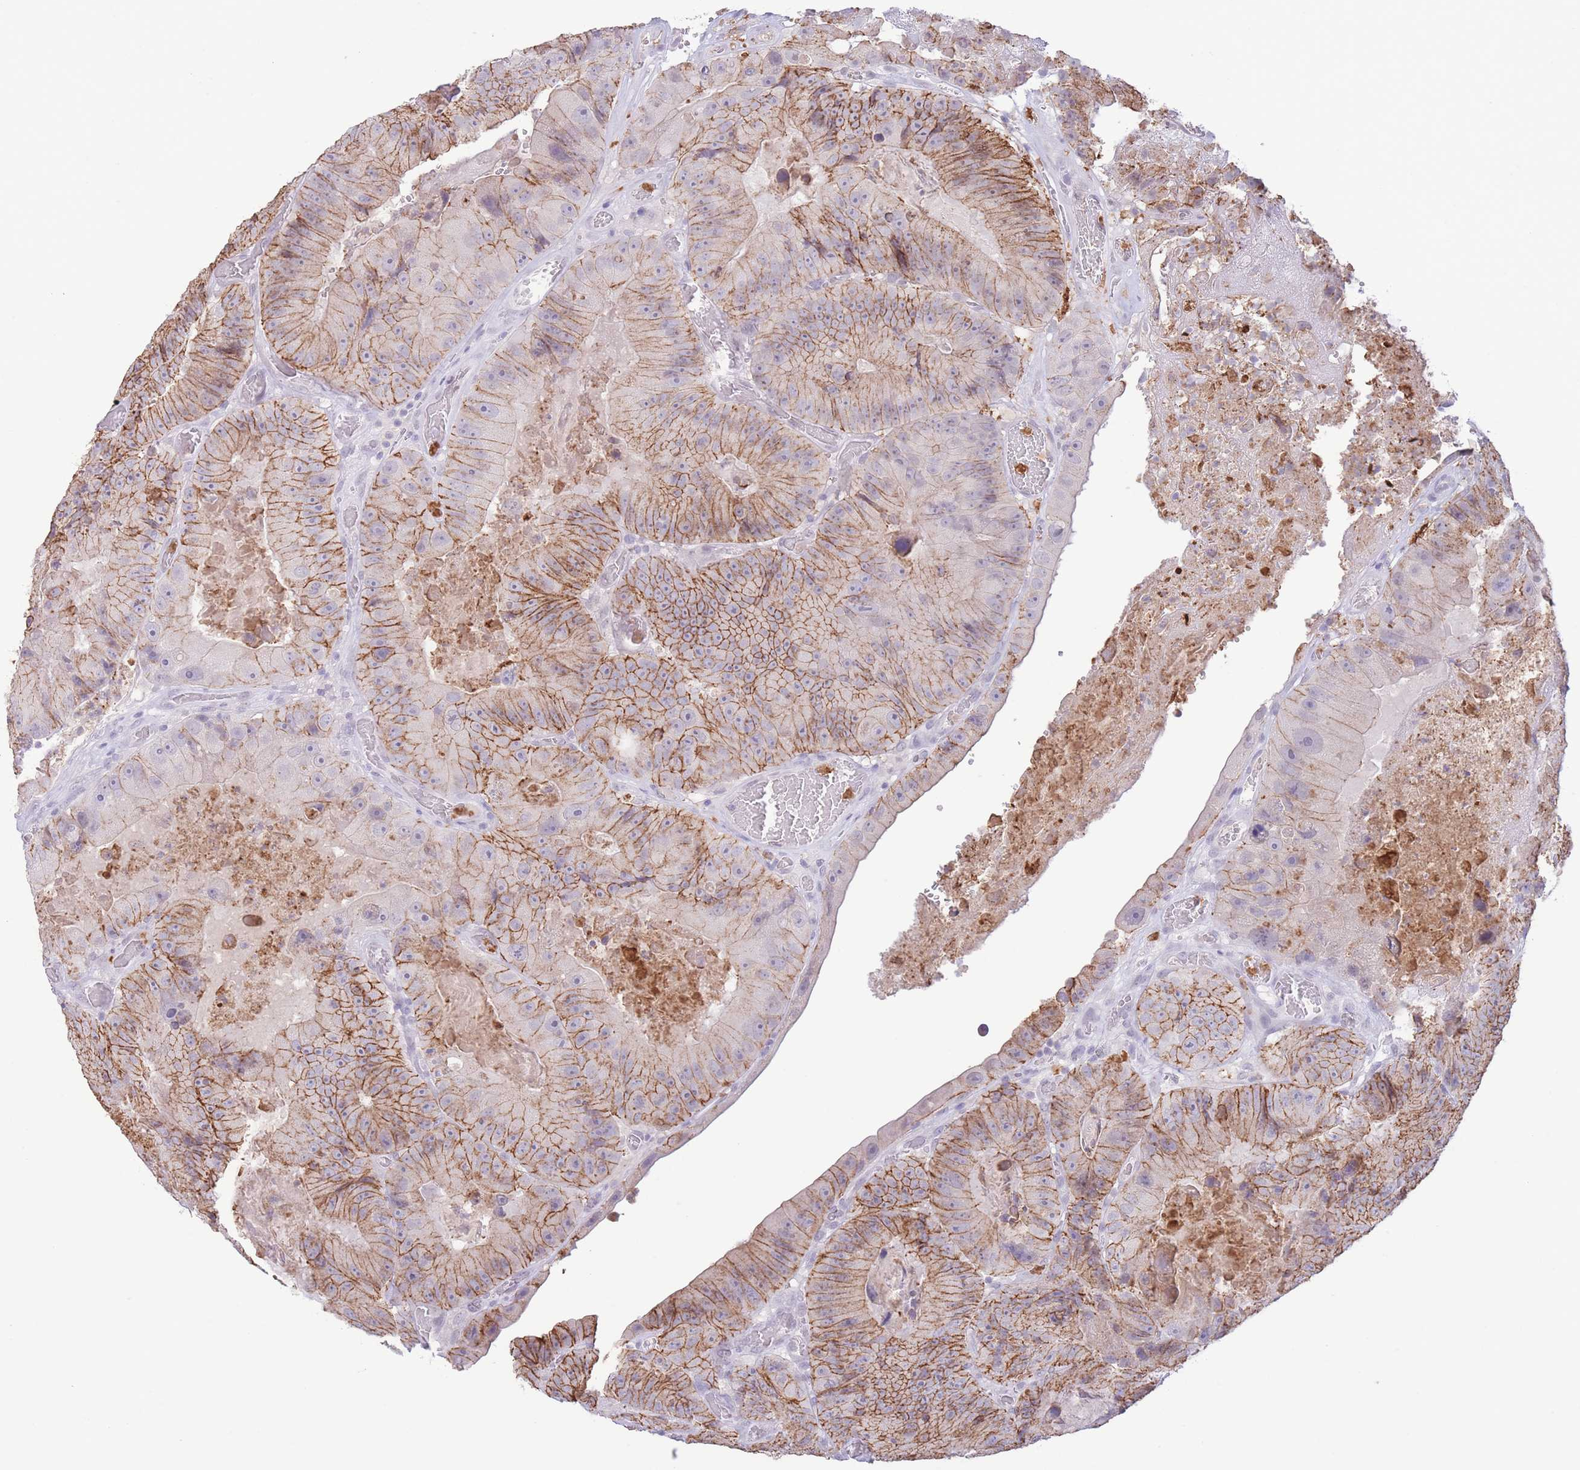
{"staining": {"intensity": "moderate", "quantity": ">75%", "location": "cytoplasmic/membranous"}, "tissue": "colorectal cancer", "cell_type": "Tumor cells", "image_type": "cancer", "snomed": [{"axis": "morphology", "description": "Adenocarcinoma, NOS"}, {"axis": "topography", "description": "Colon"}], "caption": "The histopathology image exhibits staining of adenocarcinoma (colorectal), revealing moderate cytoplasmic/membranous protein expression (brown color) within tumor cells. Immunohistochemistry (ihc) stains the protein of interest in brown and the nuclei are stained blue.", "gene": "LCLAT1", "patient": {"sex": "female", "age": 86}}